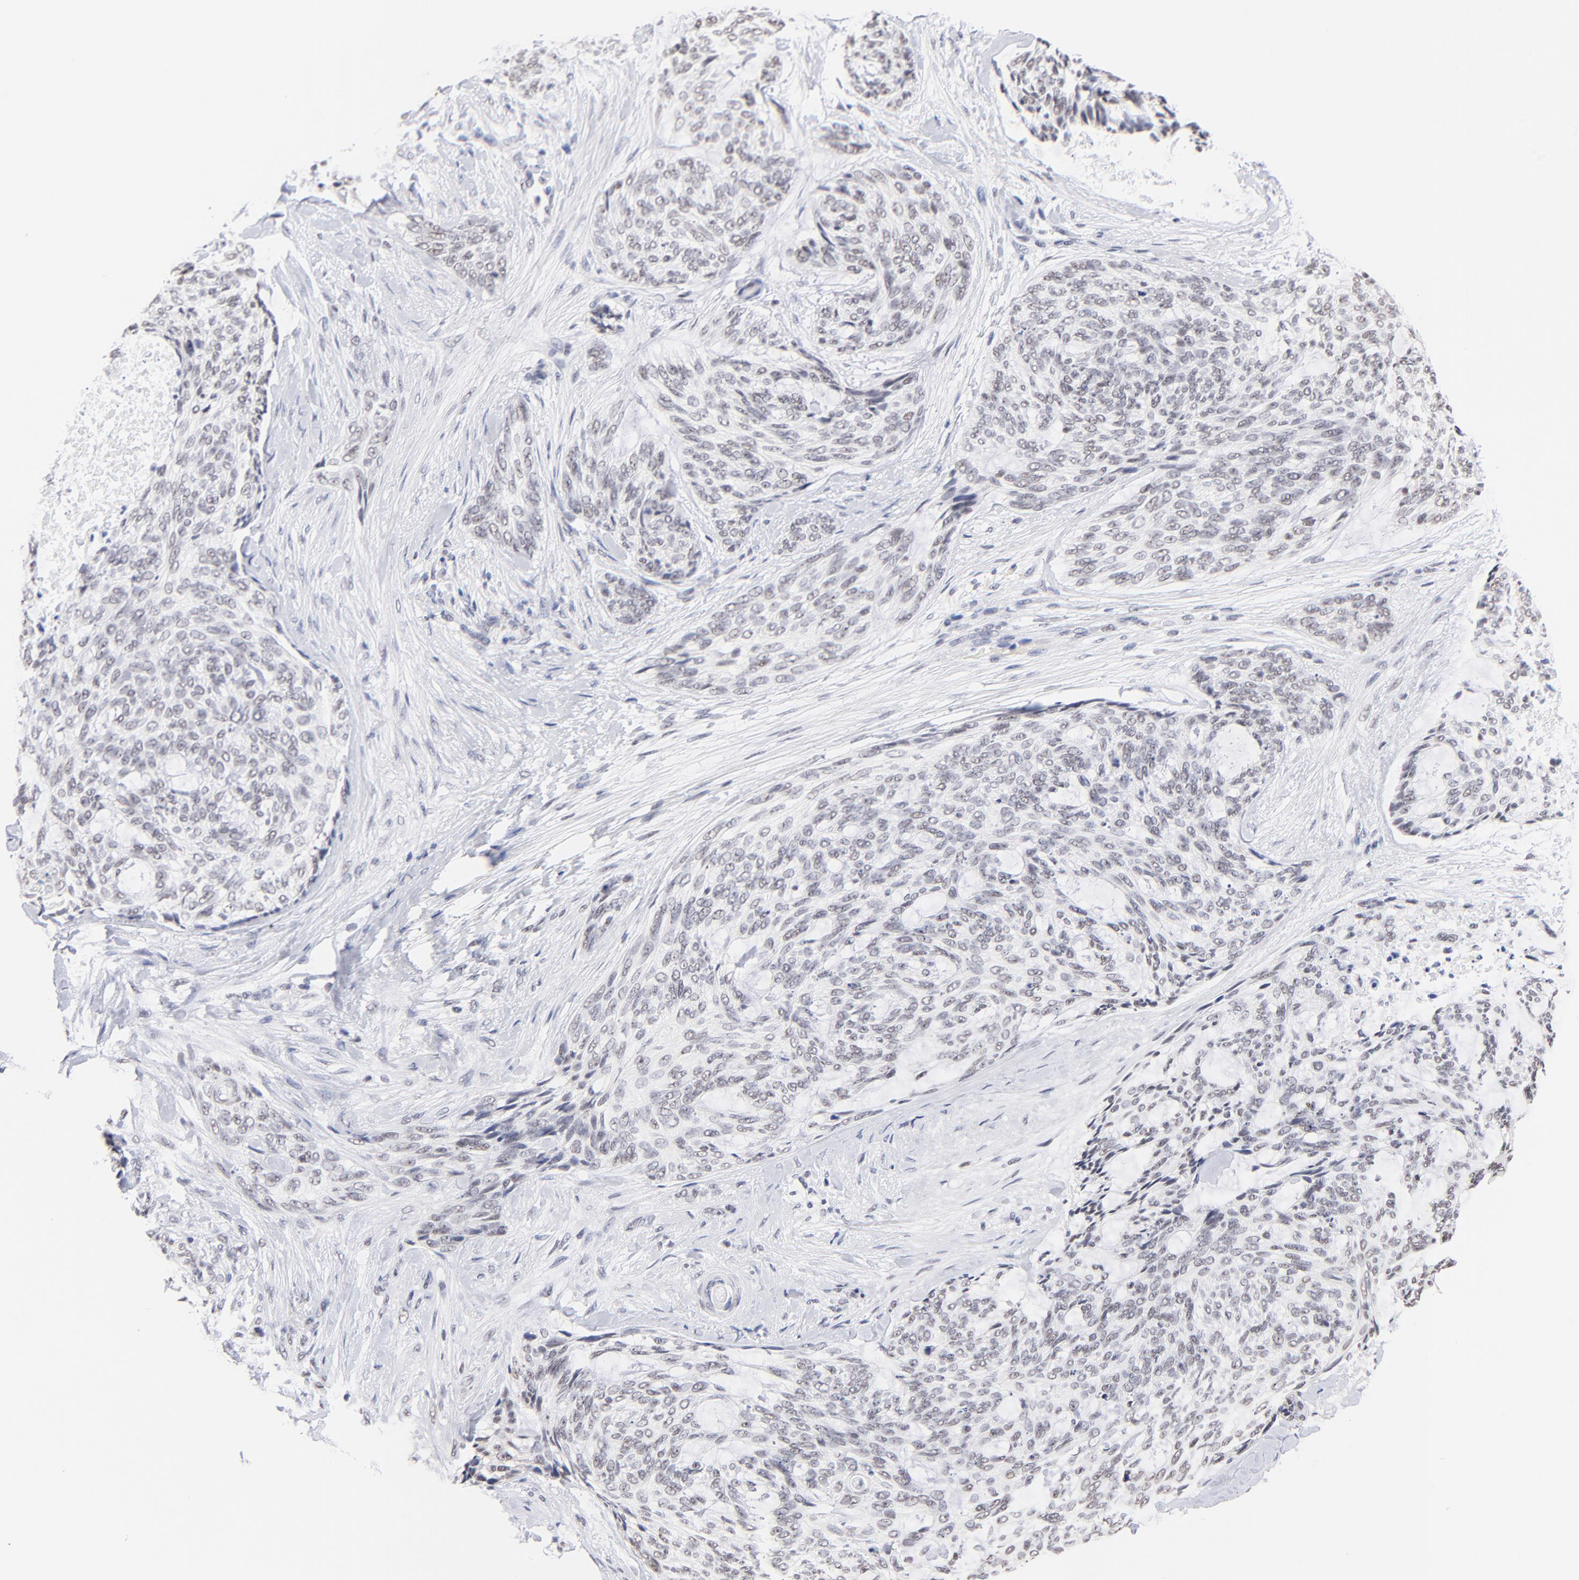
{"staining": {"intensity": "negative", "quantity": "none", "location": "none"}, "tissue": "skin cancer", "cell_type": "Tumor cells", "image_type": "cancer", "snomed": [{"axis": "morphology", "description": "Normal tissue, NOS"}, {"axis": "morphology", "description": "Basal cell carcinoma"}, {"axis": "topography", "description": "Skin"}], "caption": "Immunohistochemistry (IHC) micrograph of neoplastic tissue: human basal cell carcinoma (skin) stained with DAB displays no significant protein expression in tumor cells.", "gene": "ZNF74", "patient": {"sex": "female", "age": 71}}